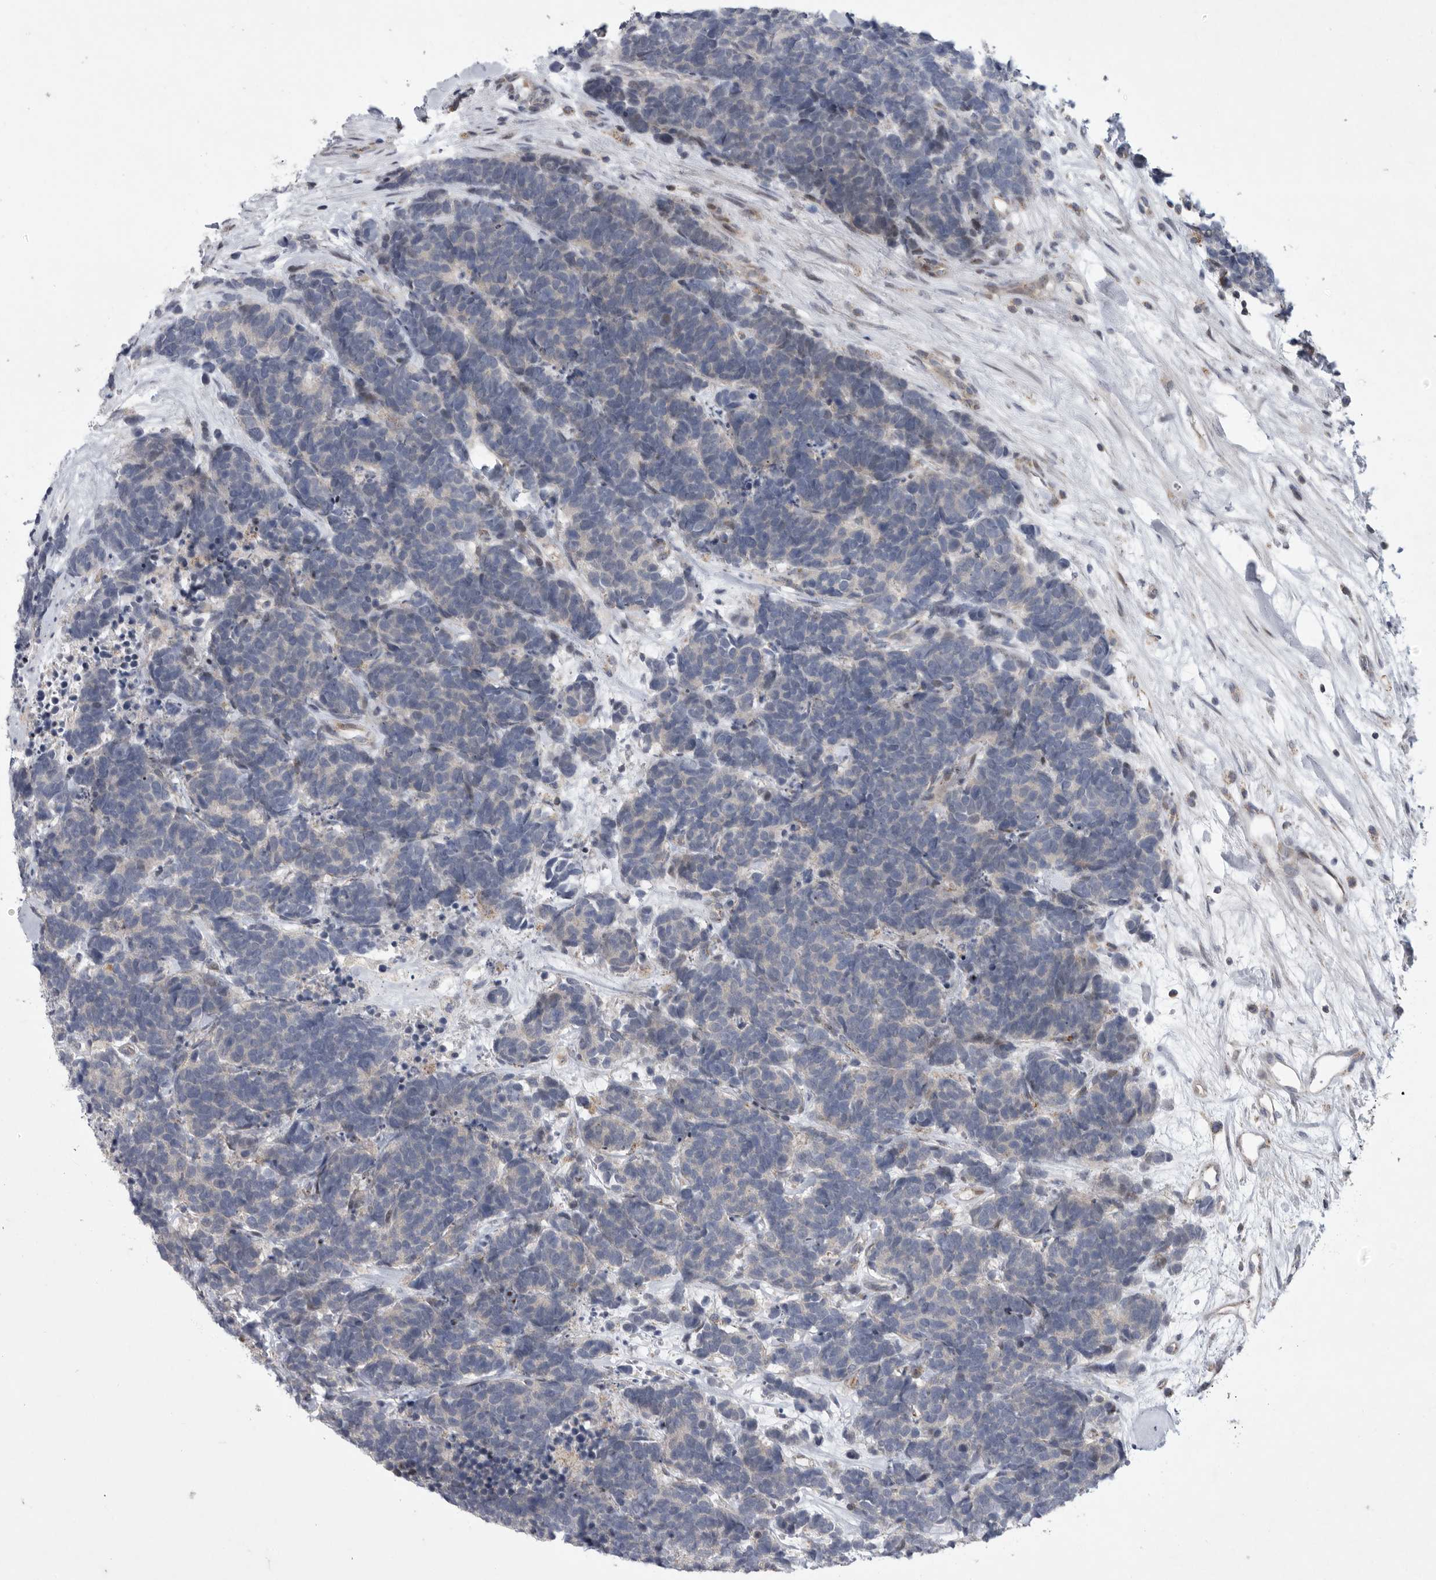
{"staining": {"intensity": "negative", "quantity": "none", "location": "none"}, "tissue": "carcinoid", "cell_type": "Tumor cells", "image_type": "cancer", "snomed": [{"axis": "morphology", "description": "Carcinoma, NOS"}, {"axis": "morphology", "description": "Carcinoid, malignant, NOS"}, {"axis": "topography", "description": "Urinary bladder"}], "caption": "Tumor cells show no significant protein staining in carcinoma.", "gene": "MPZL1", "patient": {"sex": "male", "age": 57}}